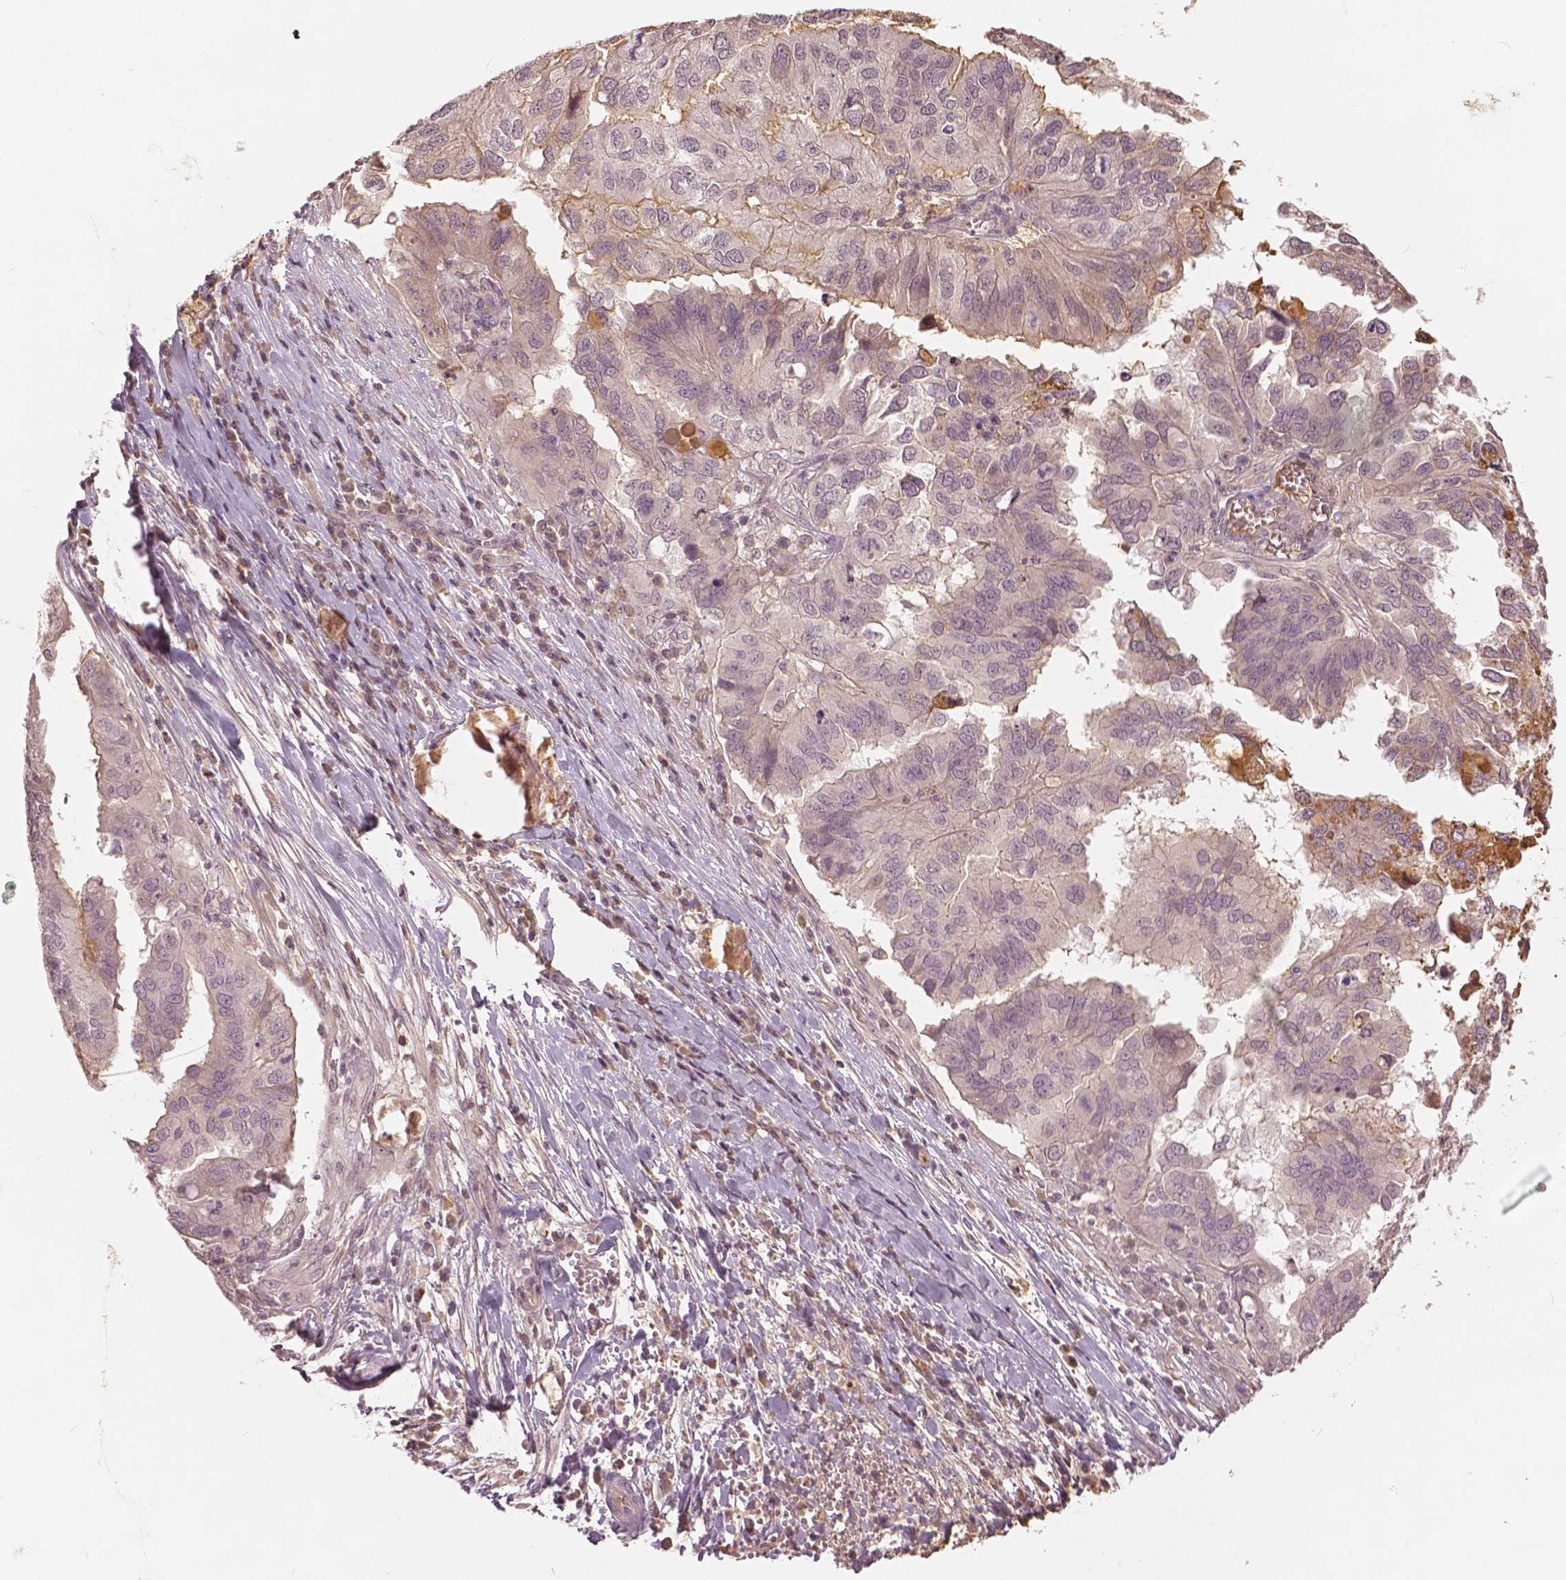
{"staining": {"intensity": "weak", "quantity": "<25%", "location": "nuclear"}, "tissue": "ovarian cancer", "cell_type": "Tumor cells", "image_type": "cancer", "snomed": [{"axis": "morphology", "description": "Cystadenocarcinoma, serous, NOS"}, {"axis": "topography", "description": "Ovary"}], "caption": "IHC histopathology image of neoplastic tissue: ovarian serous cystadenocarcinoma stained with DAB (3,3'-diaminobenzidine) shows no significant protein positivity in tumor cells.", "gene": "ANGPTL4", "patient": {"sex": "female", "age": 79}}